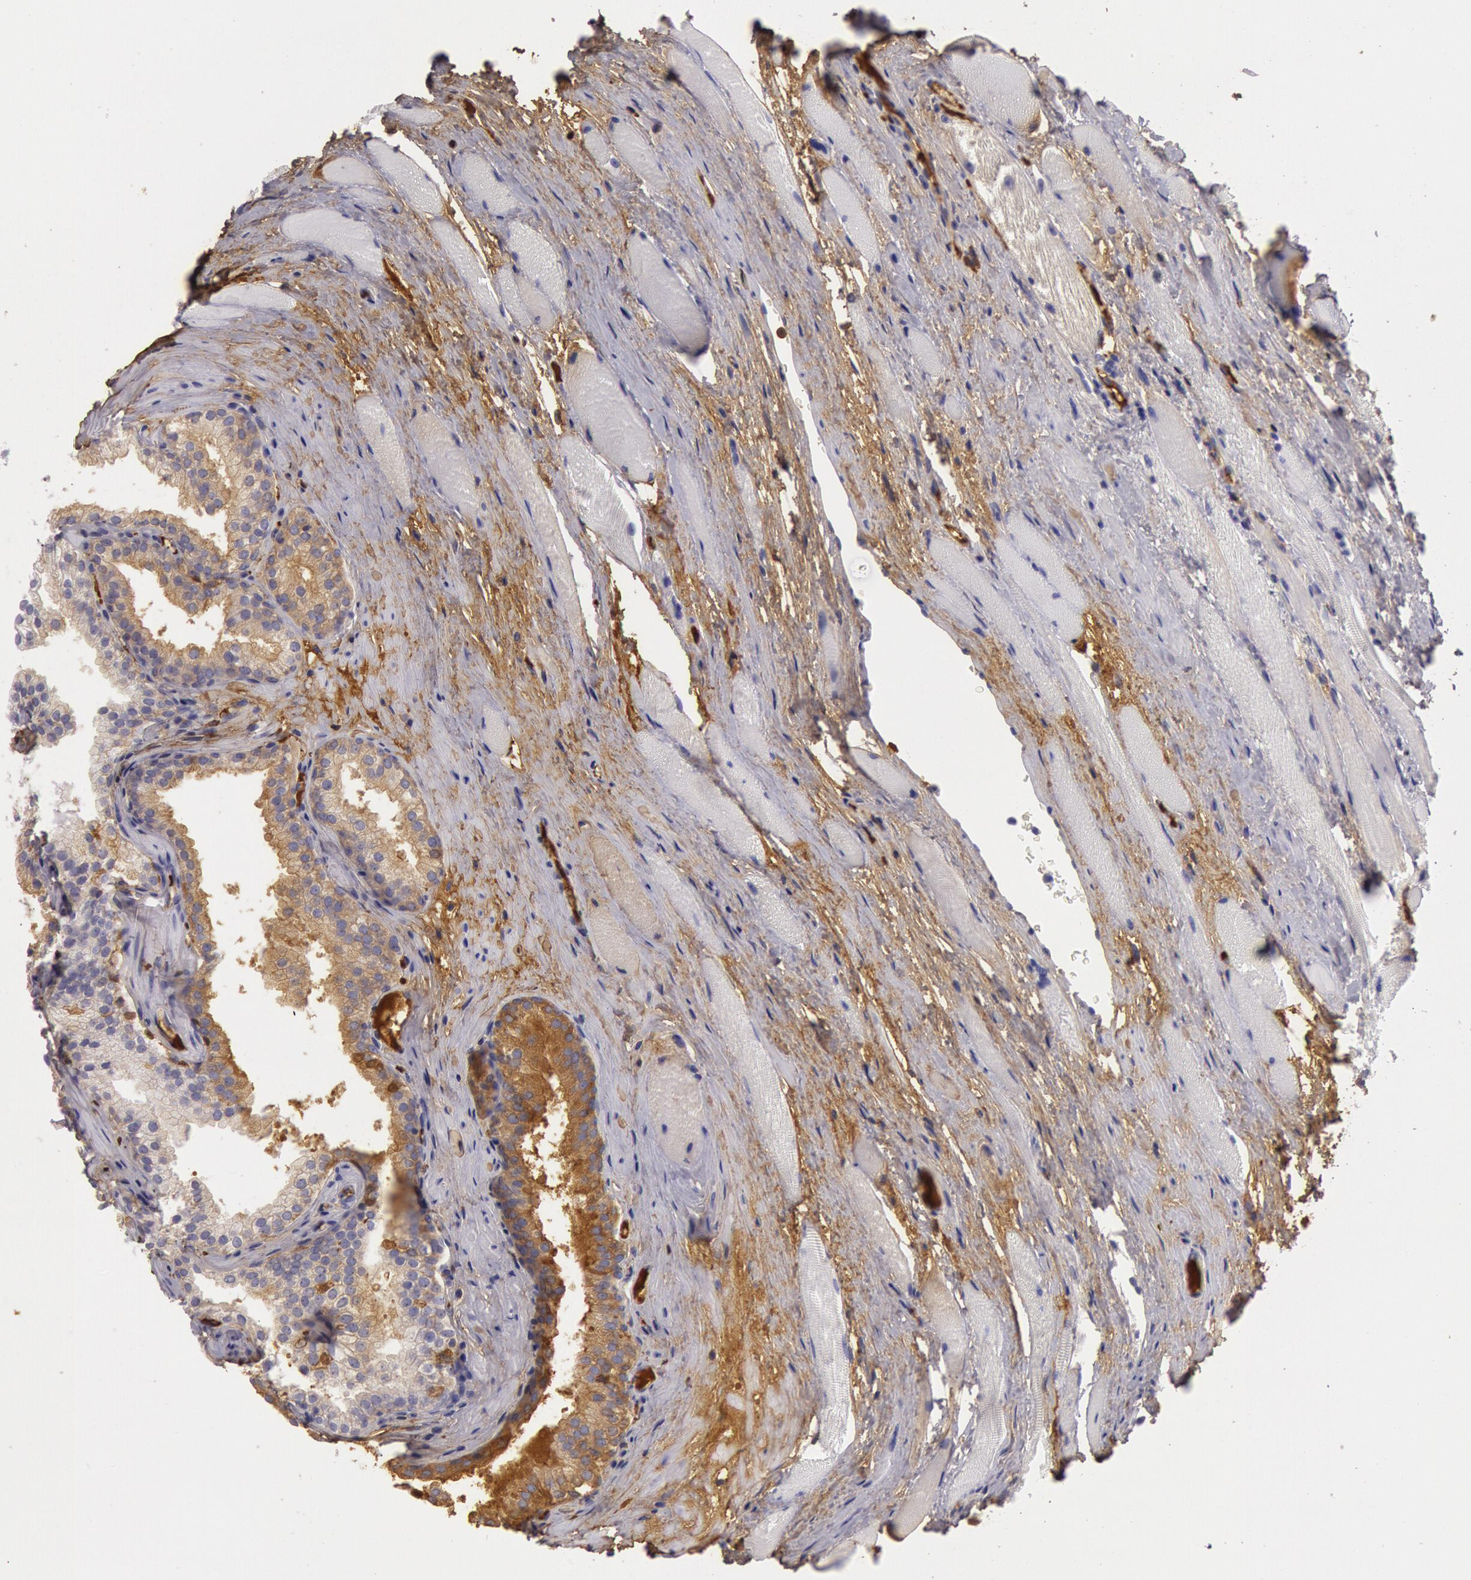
{"staining": {"intensity": "weak", "quantity": "25%-75%", "location": "cytoplasmic/membranous"}, "tissue": "prostate cancer", "cell_type": "Tumor cells", "image_type": "cancer", "snomed": [{"axis": "morphology", "description": "Adenocarcinoma, Medium grade"}, {"axis": "topography", "description": "Prostate"}], "caption": "Weak cytoplasmic/membranous protein expression is identified in about 25%-75% of tumor cells in prostate medium-grade adenocarcinoma.", "gene": "IGHG1", "patient": {"sex": "male", "age": 72}}